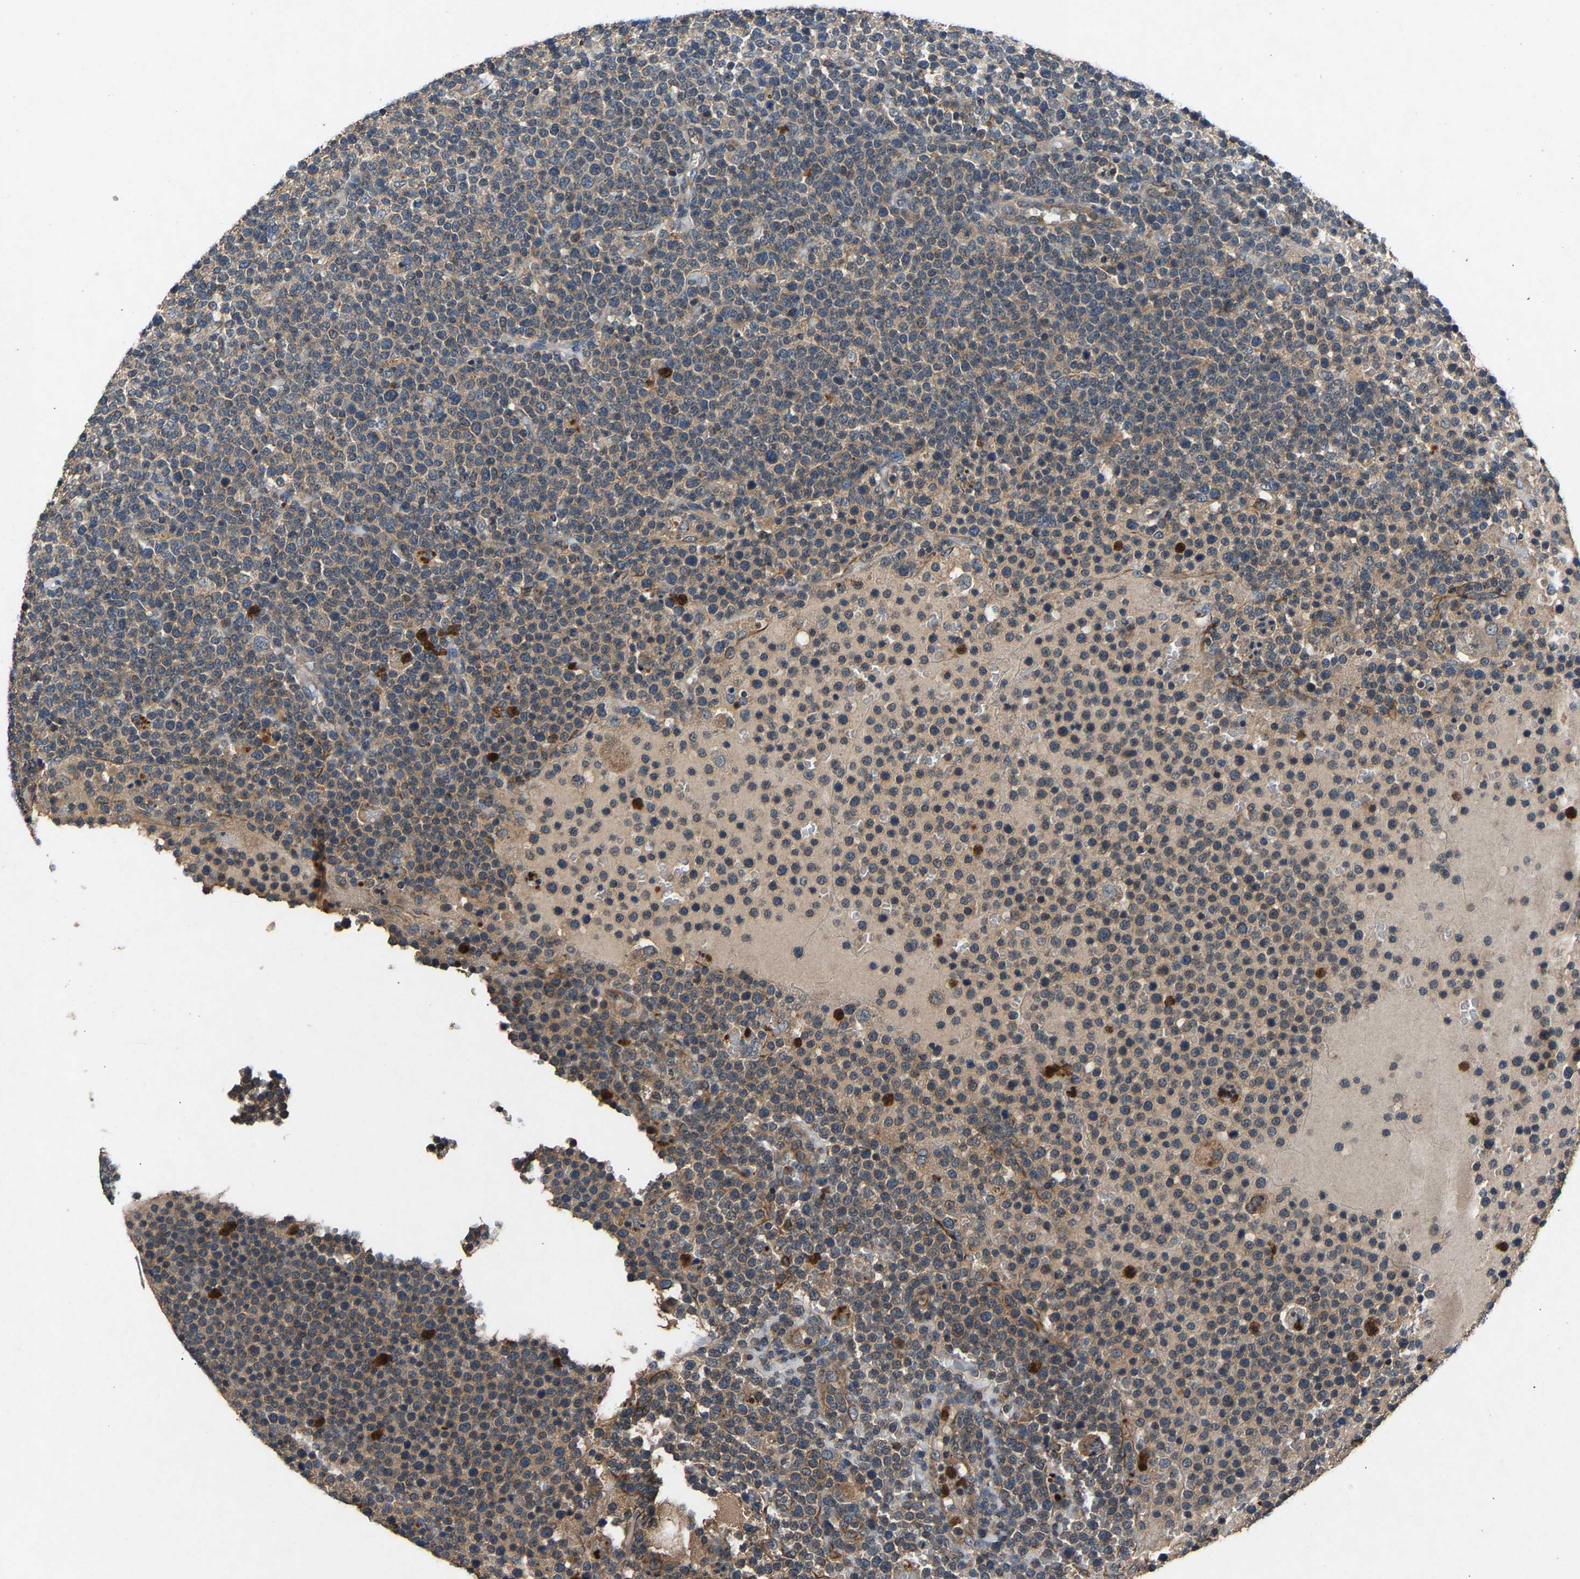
{"staining": {"intensity": "weak", "quantity": ">75%", "location": "cytoplasmic/membranous"}, "tissue": "lymphoma", "cell_type": "Tumor cells", "image_type": "cancer", "snomed": [{"axis": "morphology", "description": "Malignant lymphoma, non-Hodgkin's type, High grade"}, {"axis": "topography", "description": "Lymph node"}], "caption": "Protein expression analysis of lymphoma shows weak cytoplasmic/membranous expression in about >75% of tumor cells. Using DAB (brown) and hematoxylin (blue) stains, captured at high magnification using brightfield microscopy.", "gene": "PPID", "patient": {"sex": "male", "age": 61}}